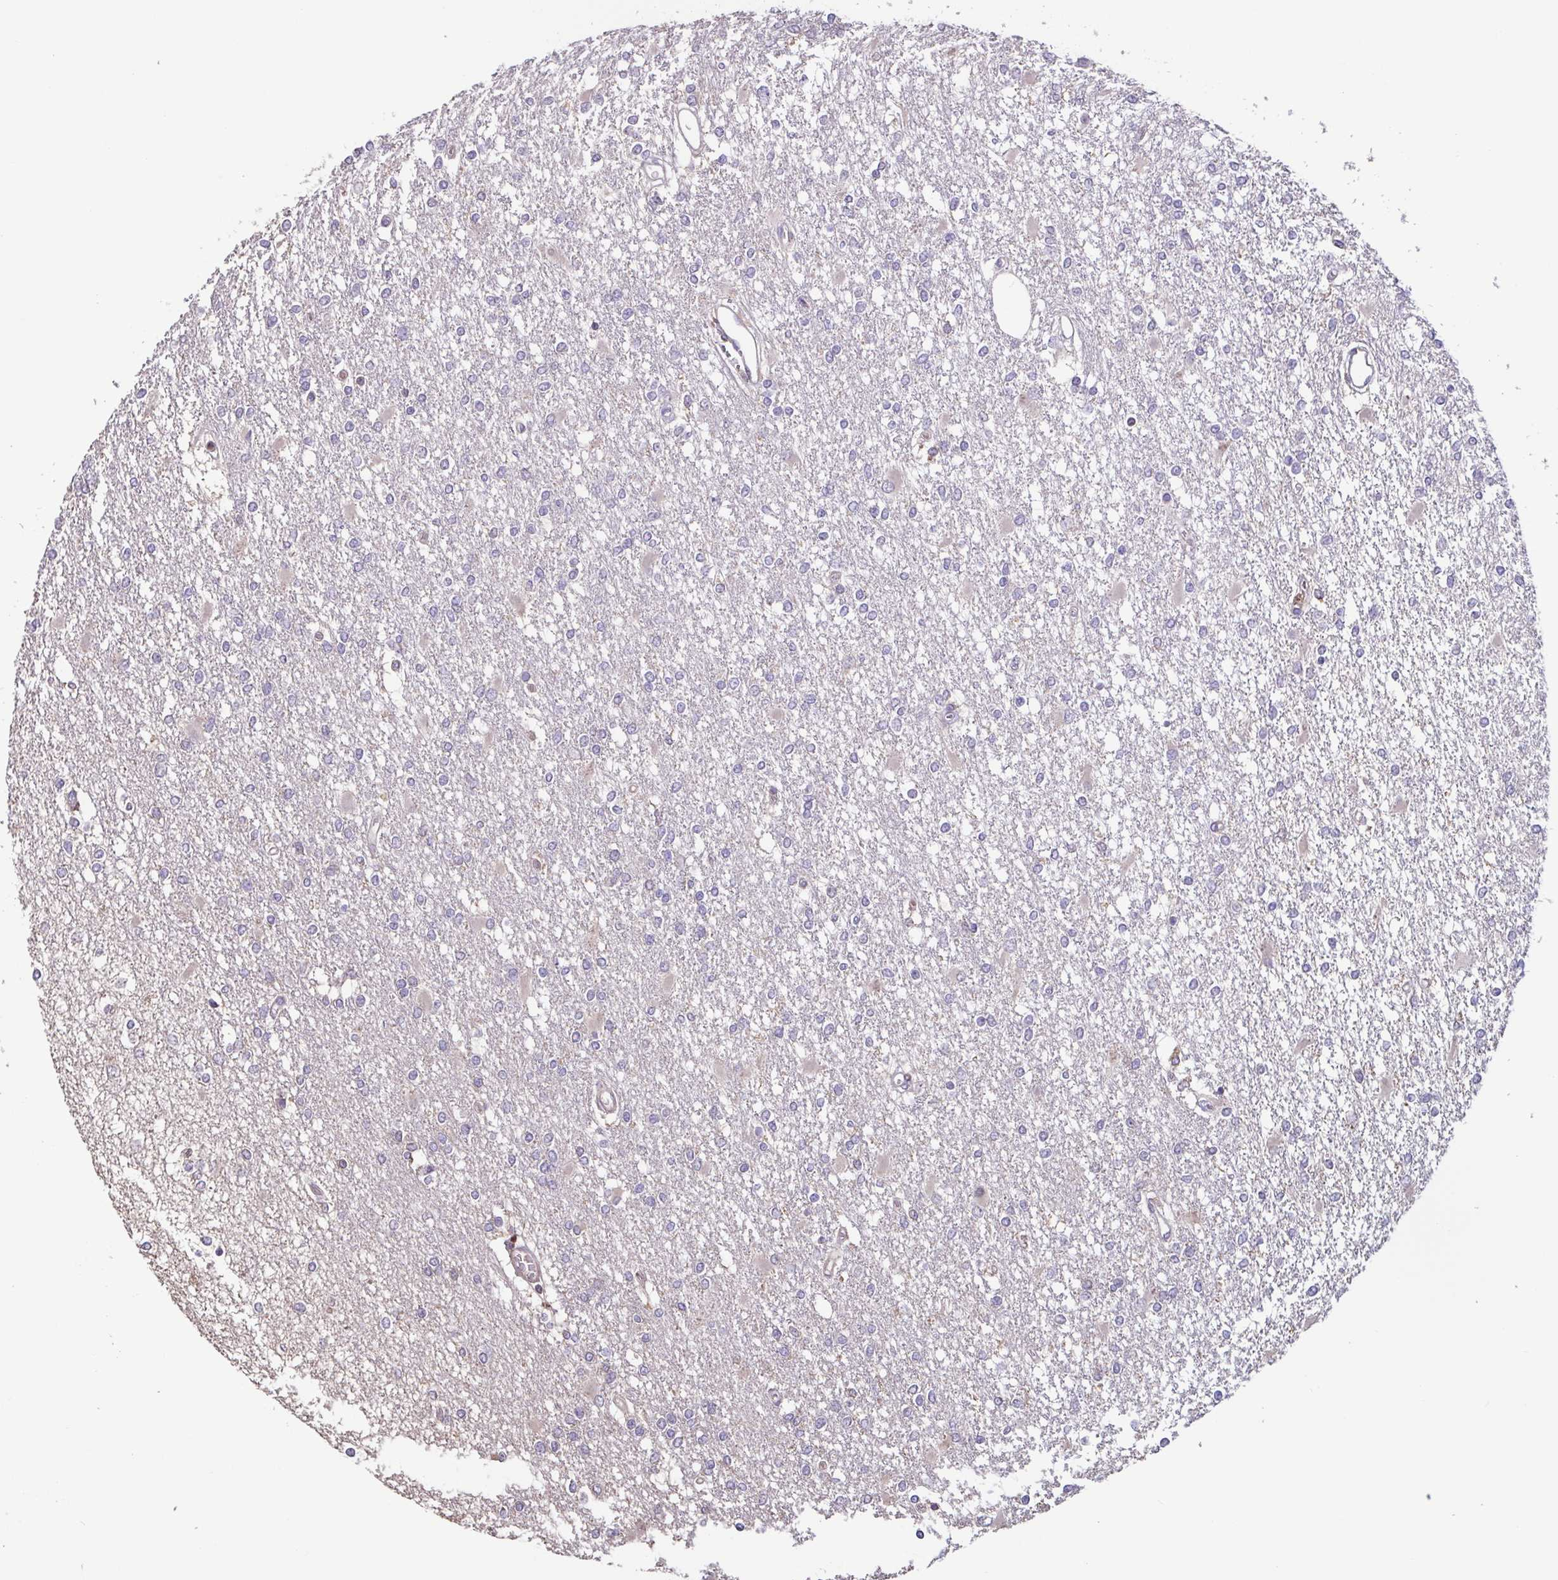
{"staining": {"intensity": "negative", "quantity": "none", "location": "none"}, "tissue": "glioma", "cell_type": "Tumor cells", "image_type": "cancer", "snomed": [{"axis": "morphology", "description": "Glioma, malignant, High grade"}, {"axis": "topography", "description": "Cerebral cortex"}], "caption": "Immunohistochemical staining of human malignant glioma (high-grade) shows no significant expression in tumor cells. (DAB immunohistochemistry visualized using brightfield microscopy, high magnification).", "gene": "ACTRT2", "patient": {"sex": "male", "age": 79}}